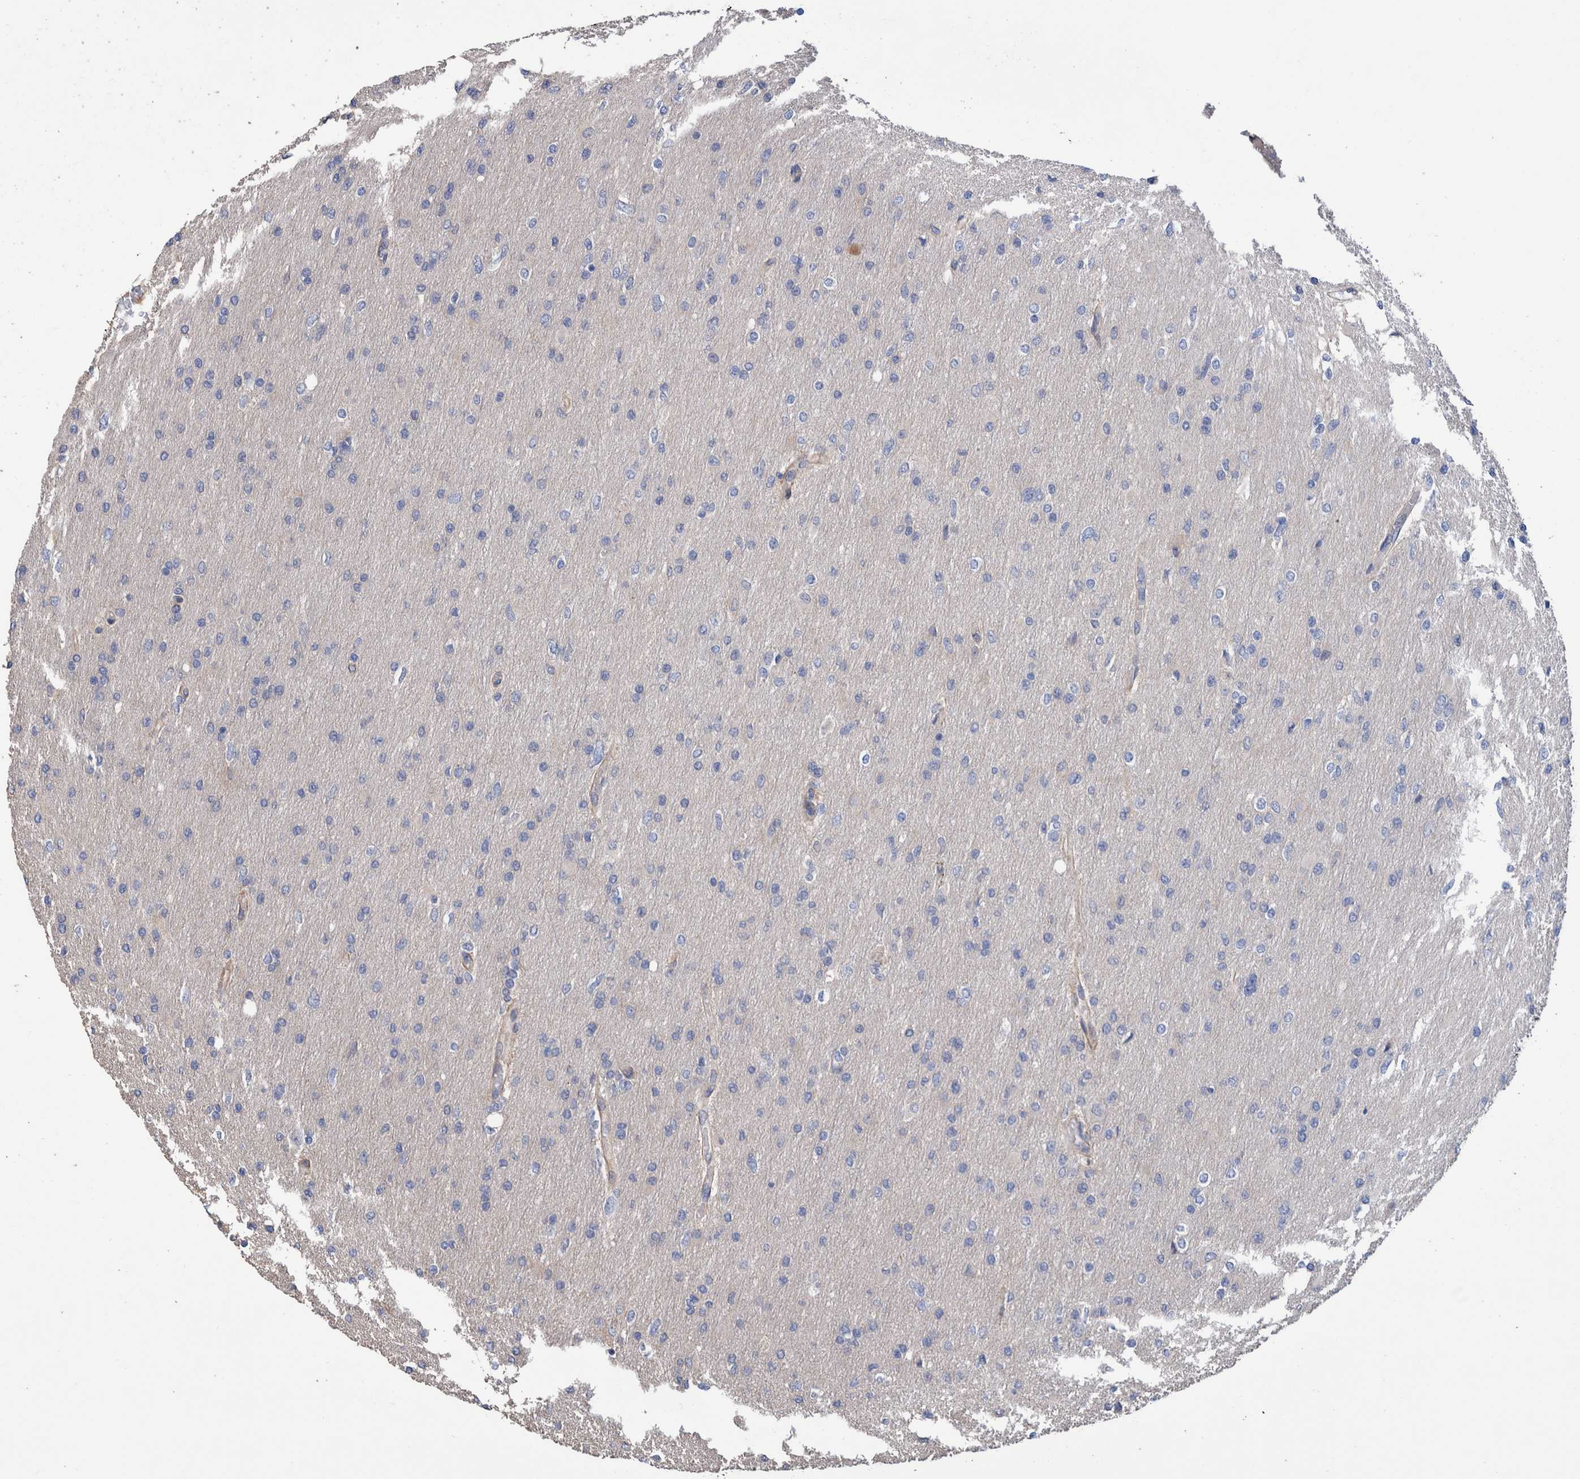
{"staining": {"intensity": "negative", "quantity": "none", "location": "none"}, "tissue": "glioma", "cell_type": "Tumor cells", "image_type": "cancer", "snomed": [{"axis": "morphology", "description": "Glioma, malignant, High grade"}, {"axis": "topography", "description": "Cerebral cortex"}], "caption": "A photomicrograph of human glioma is negative for staining in tumor cells. (Brightfield microscopy of DAB (3,3'-diaminobenzidine) immunohistochemistry (IHC) at high magnification).", "gene": "SLC45A4", "patient": {"sex": "female", "age": 36}}